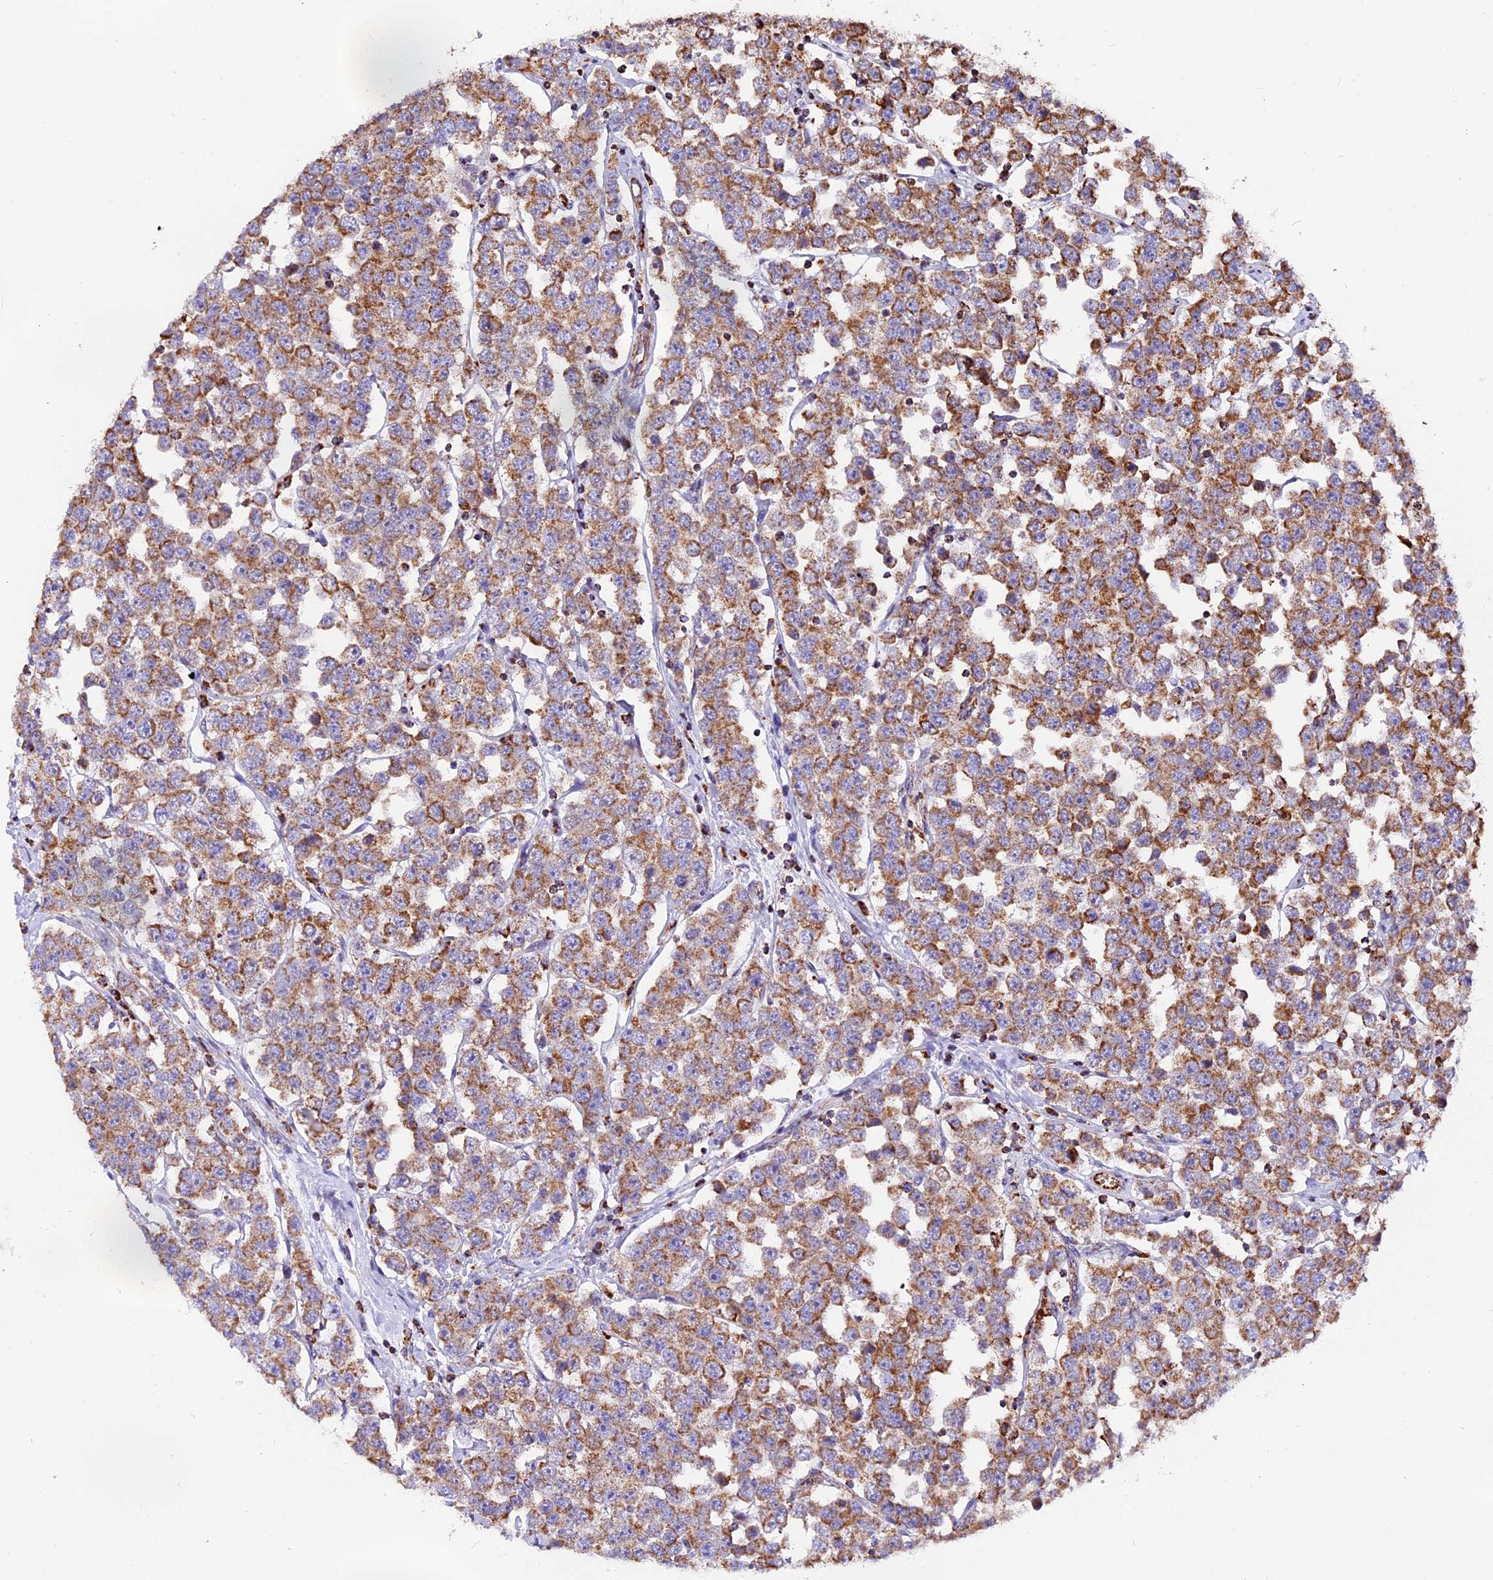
{"staining": {"intensity": "moderate", "quantity": ">75%", "location": "cytoplasmic/membranous"}, "tissue": "testis cancer", "cell_type": "Tumor cells", "image_type": "cancer", "snomed": [{"axis": "morphology", "description": "Seminoma, NOS"}, {"axis": "topography", "description": "Testis"}], "caption": "Immunohistochemistry (IHC) micrograph of neoplastic tissue: human testis cancer stained using immunohistochemistry (IHC) displays medium levels of moderate protein expression localized specifically in the cytoplasmic/membranous of tumor cells, appearing as a cytoplasmic/membranous brown color.", "gene": "NDUFA8", "patient": {"sex": "male", "age": 28}}